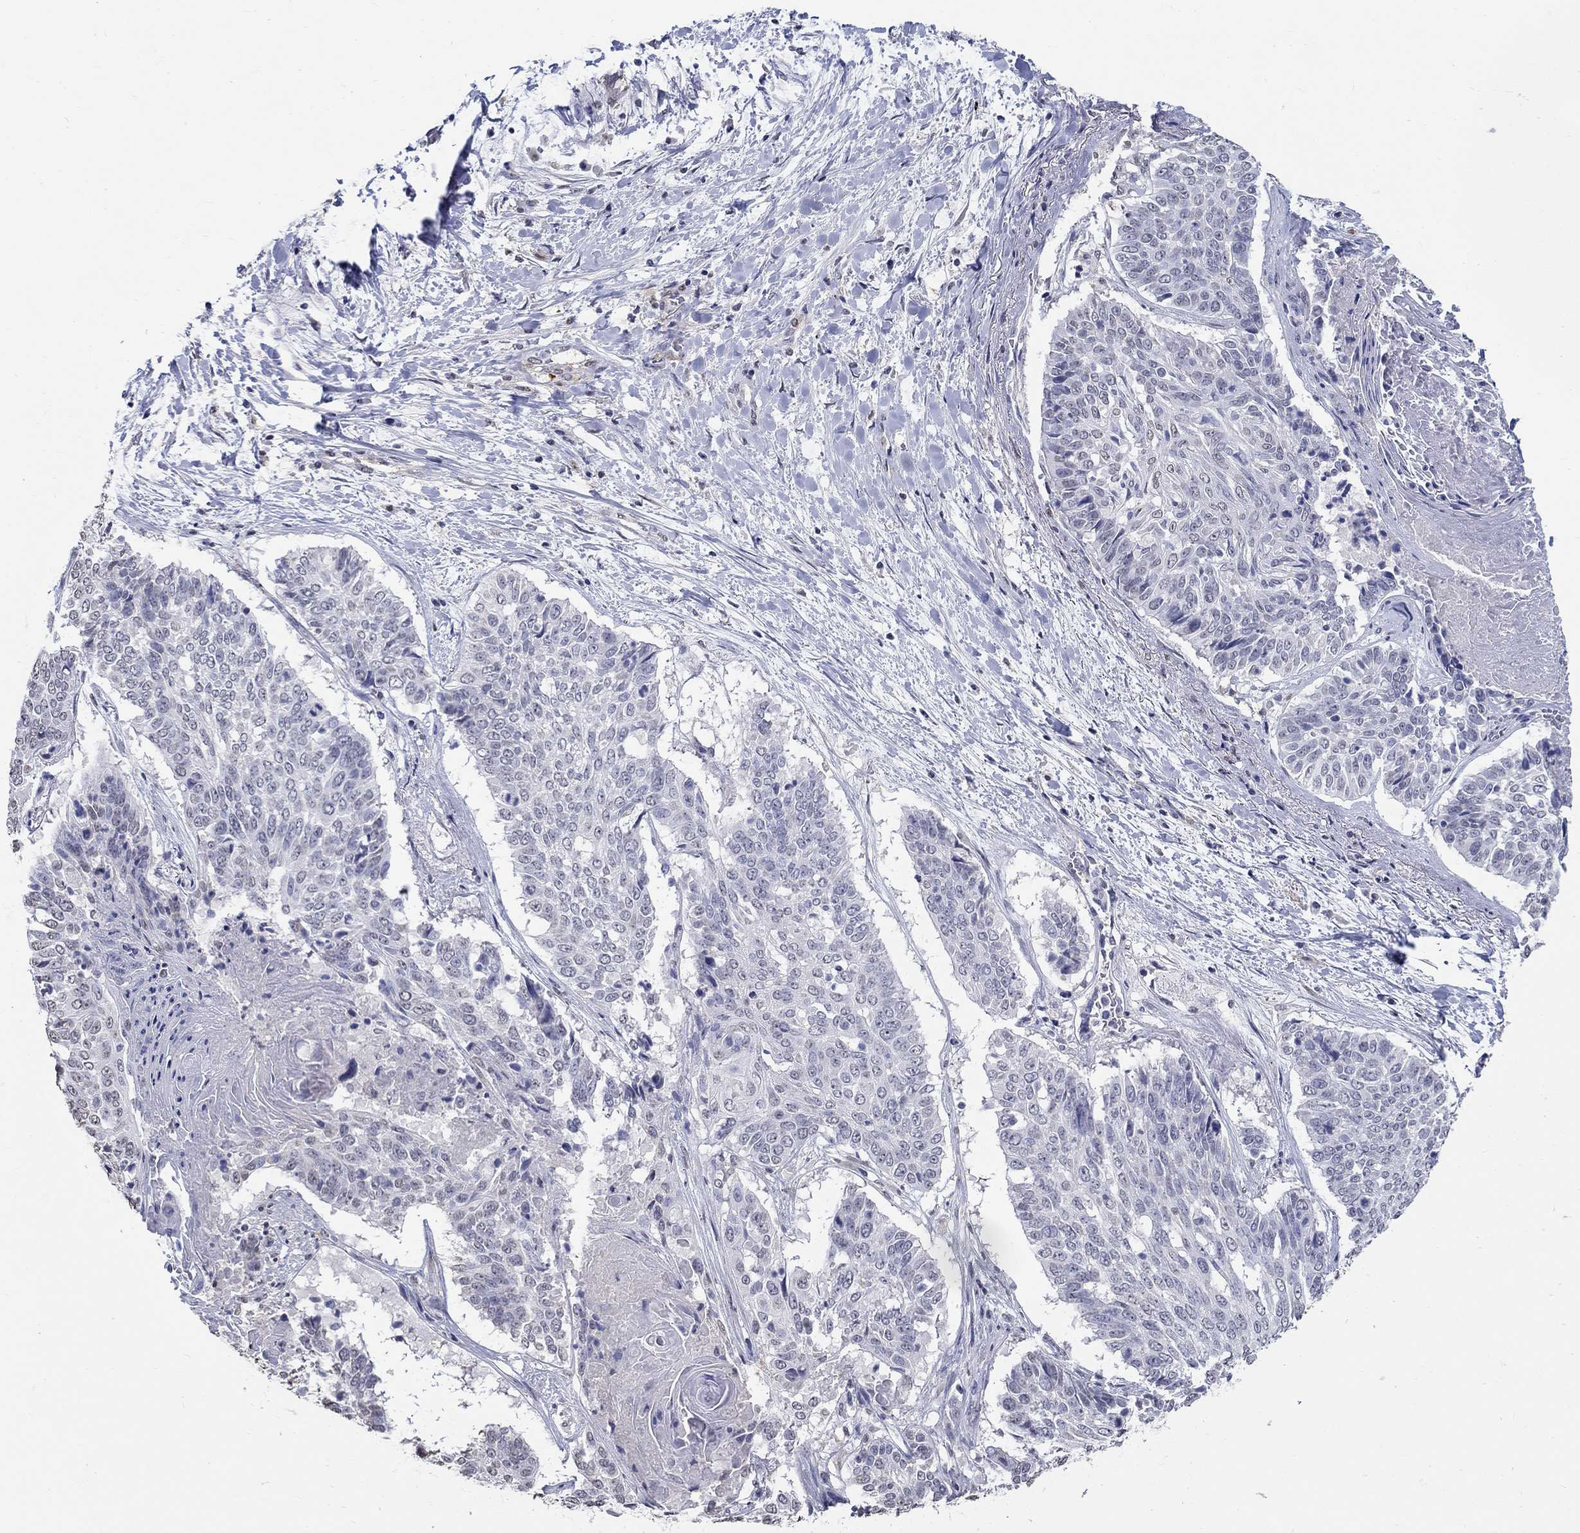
{"staining": {"intensity": "negative", "quantity": "none", "location": "none"}, "tissue": "lung cancer", "cell_type": "Tumor cells", "image_type": "cancer", "snomed": [{"axis": "morphology", "description": "Squamous cell carcinoma, NOS"}, {"axis": "topography", "description": "Lung"}], "caption": "Immunohistochemistry (IHC) photomicrograph of human lung squamous cell carcinoma stained for a protein (brown), which displays no expression in tumor cells. (DAB immunohistochemistry (IHC), high magnification).", "gene": "PDE1B", "patient": {"sex": "male", "age": 64}}